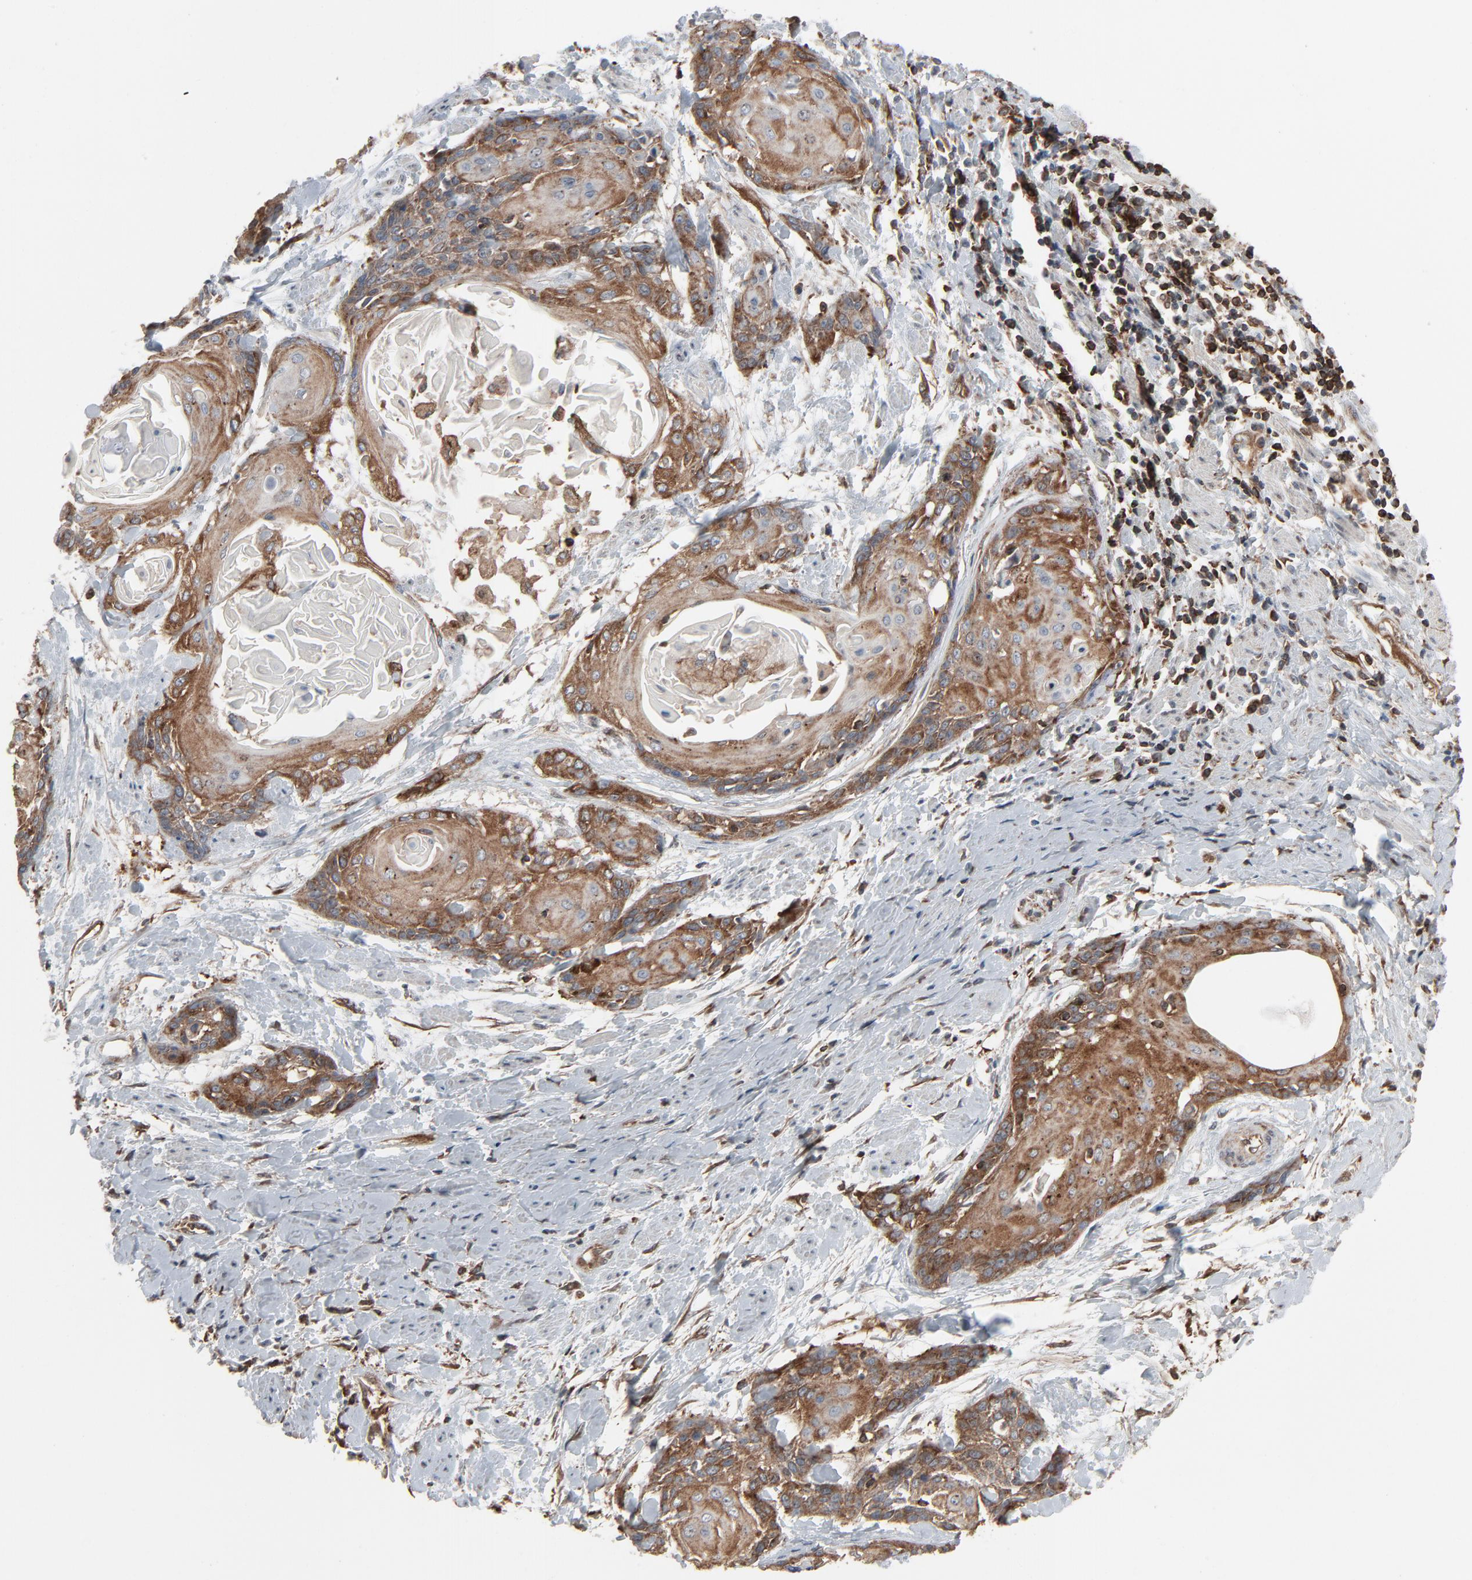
{"staining": {"intensity": "moderate", "quantity": ">75%", "location": "cytoplasmic/membranous"}, "tissue": "cervical cancer", "cell_type": "Tumor cells", "image_type": "cancer", "snomed": [{"axis": "morphology", "description": "Squamous cell carcinoma, NOS"}, {"axis": "topography", "description": "Cervix"}], "caption": "About >75% of tumor cells in cervical squamous cell carcinoma exhibit moderate cytoplasmic/membranous protein expression as visualized by brown immunohistochemical staining.", "gene": "OPTN", "patient": {"sex": "female", "age": 57}}